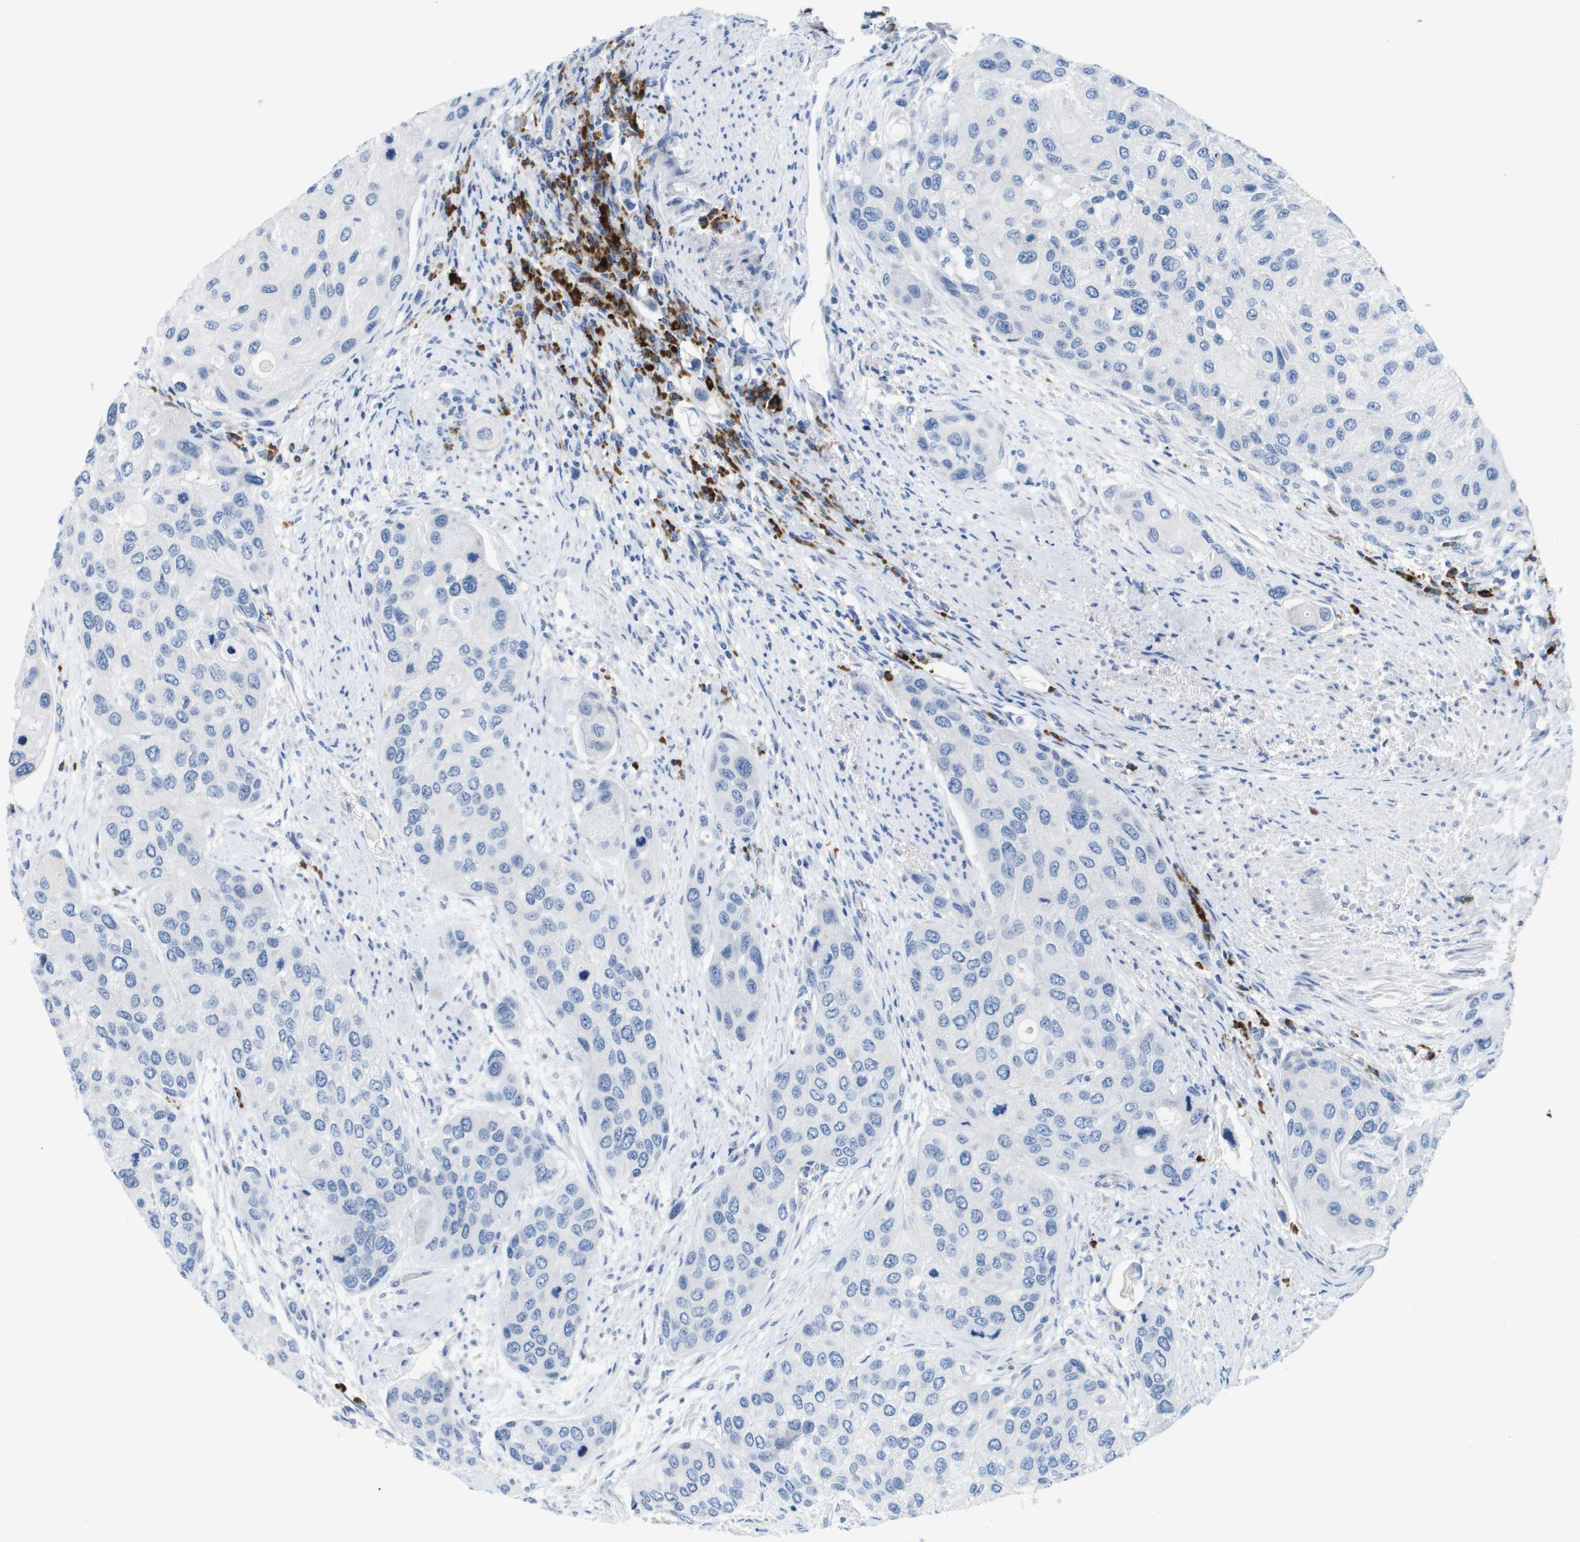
{"staining": {"intensity": "negative", "quantity": "none", "location": "none"}, "tissue": "urothelial cancer", "cell_type": "Tumor cells", "image_type": "cancer", "snomed": [{"axis": "morphology", "description": "Urothelial carcinoma, High grade"}, {"axis": "topography", "description": "Urinary bladder"}], "caption": "This is an IHC photomicrograph of human urothelial cancer. There is no staining in tumor cells.", "gene": "CD3G", "patient": {"sex": "female", "age": 56}}